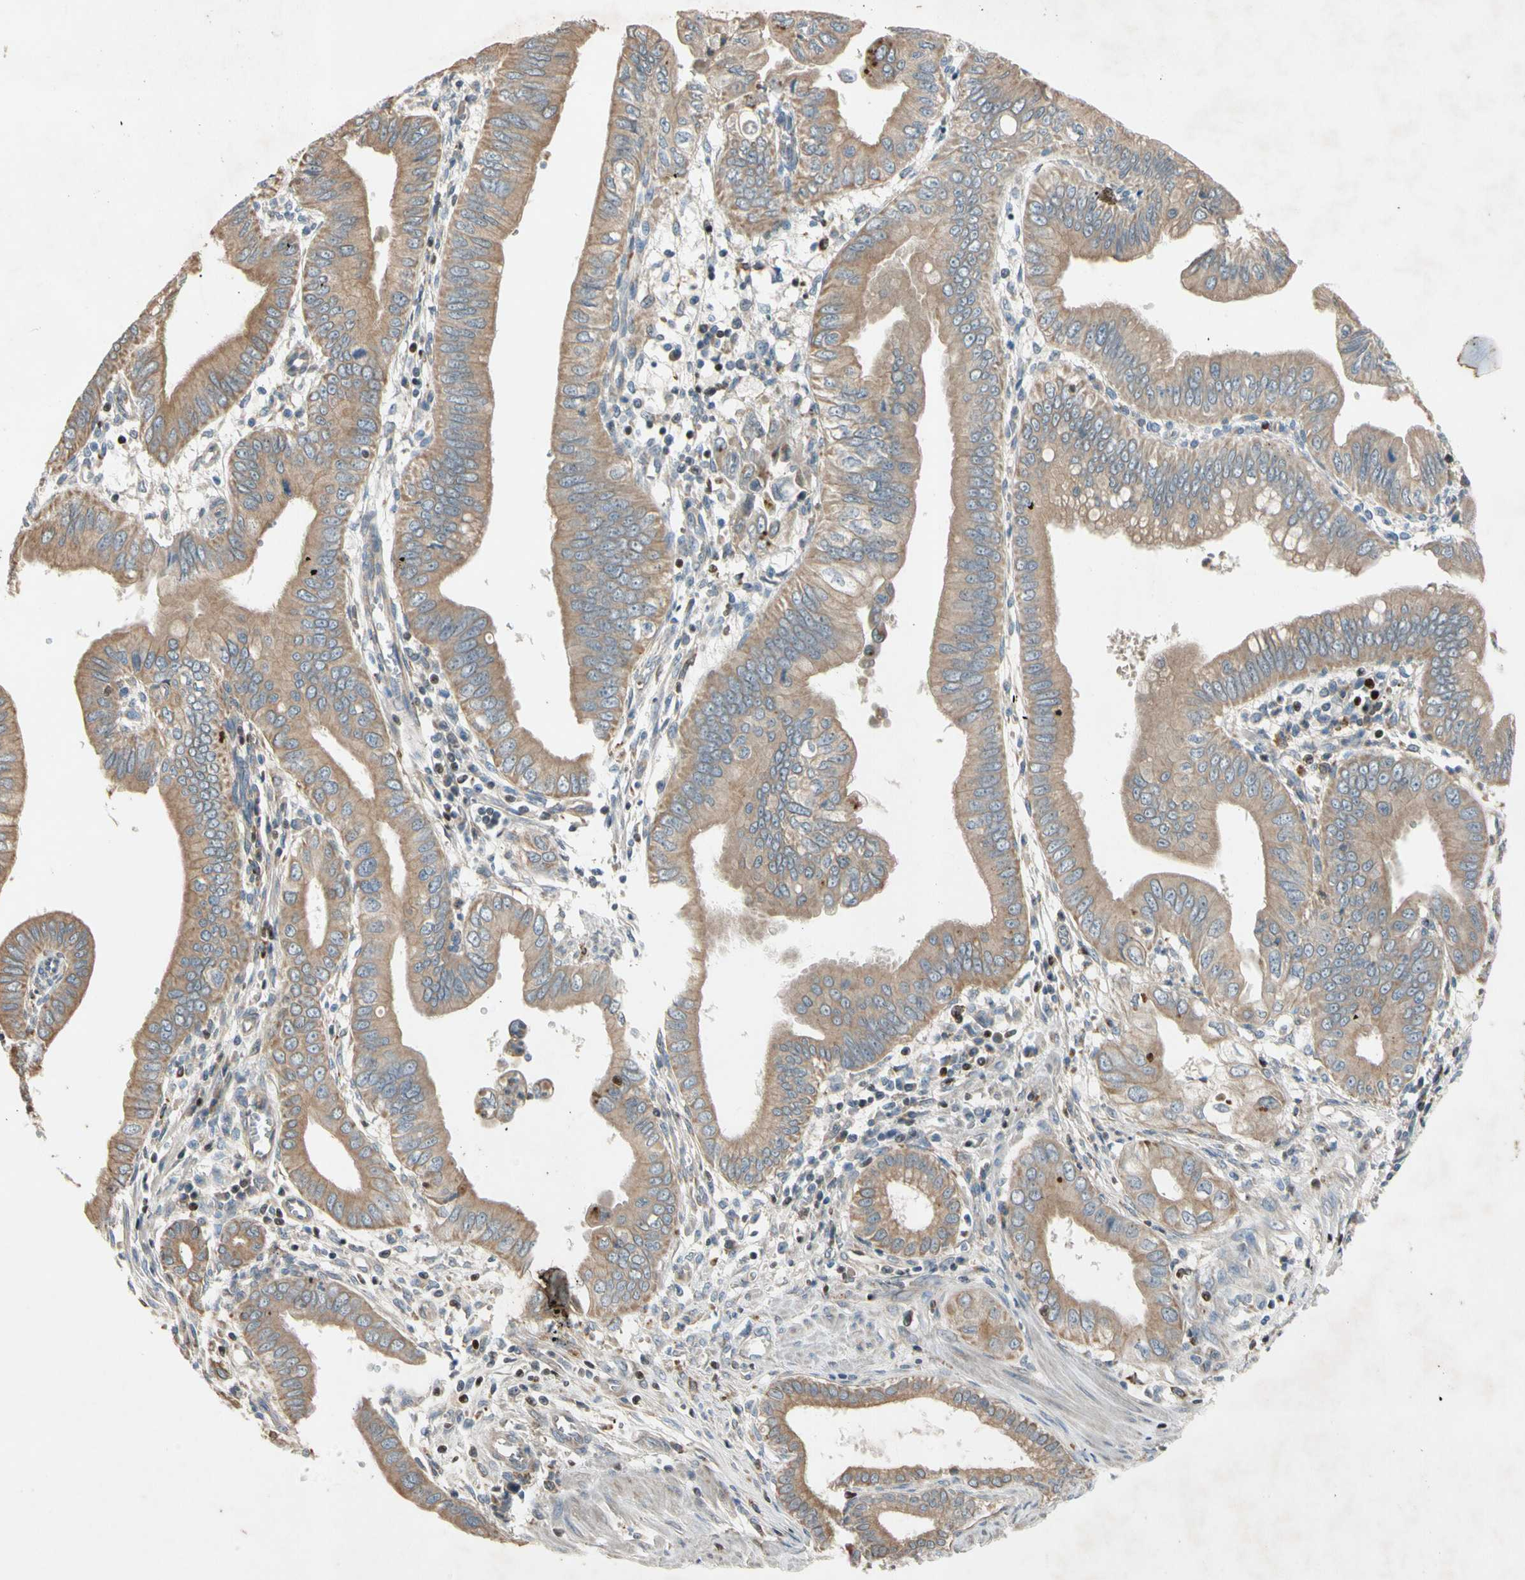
{"staining": {"intensity": "moderate", "quantity": ">75%", "location": "cytoplasmic/membranous"}, "tissue": "pancreatic cancer", "cell_type": "Tumor cells", "image_type": "cancer", "snomed": [{"axis": "morphology", "description": "Normal tissue, NOS"}, {"axis": "topography", "description": "Lymph node"}], "caption": "Protein staining by IHC demonstrates moderate cytoplasmic/membranous expression in approximately >75% of tumor cells in pancreatic cancer.", "gene": "TBX21", "patient": {"sex": "male", "age": 50}}